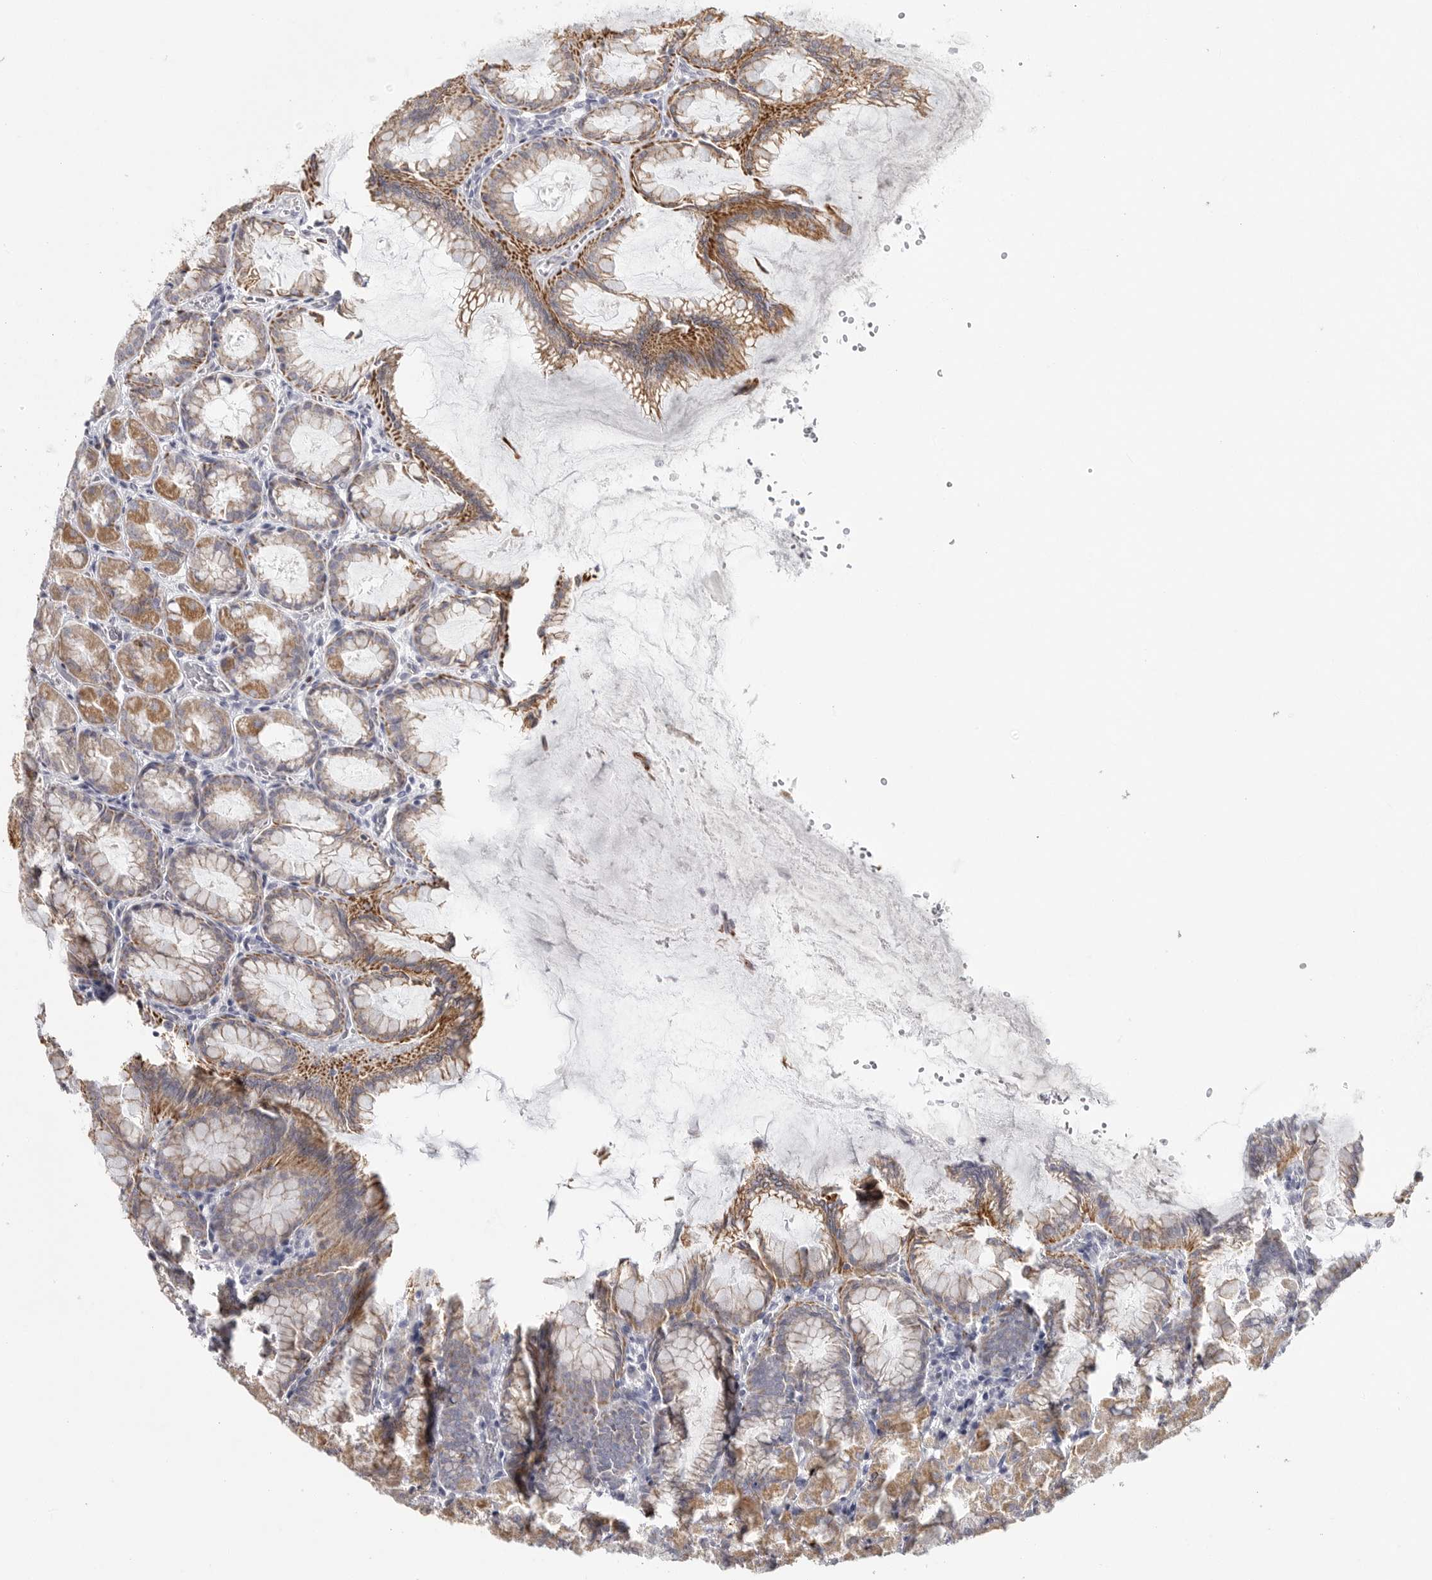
{"staining": {"intensity": "moderate", "quantity": "25%-75%", "location": "cytoplasmic/membranous"}, "tissue": "stomach", "cell_type": "Glandular cells", "image_type": "normal", "snomed": [{"axis": "morphology", "description": "Normal tissue, NOS"}, {"axis": "topography", "description": "Stomach, upper"}], "caption": "DAB immunohistochemical staining of normal stomach shows moderate cytoplasmic/membranous protein positivity in approximately 25%-75% of glandular cells.", "gene": "ELP3", "patient": {"sex": "female", "age": 56}}